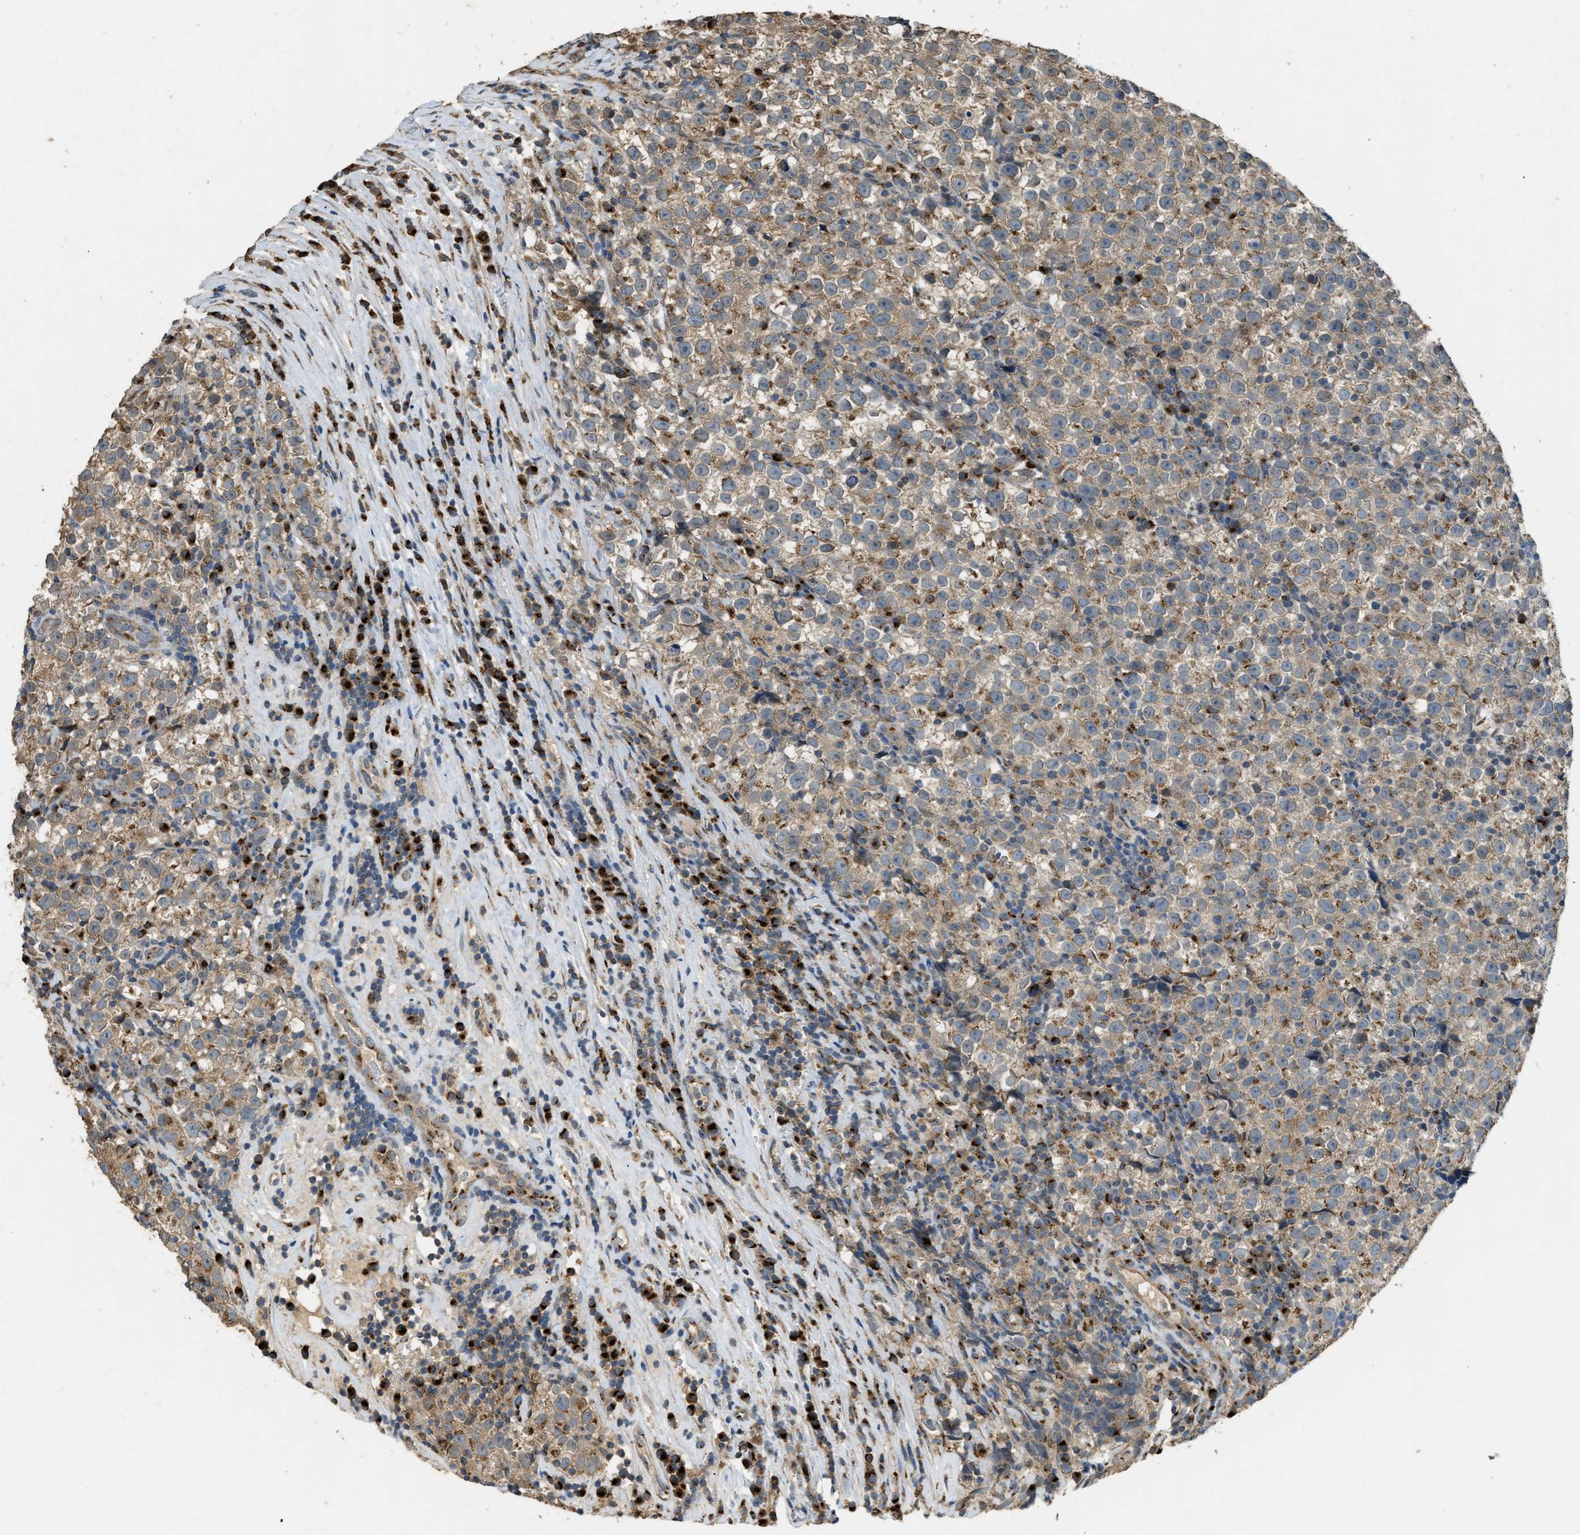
{"staining": {"intensity": "moderate", "quantity": ">75%", "location": "cytoplasmic/membranous"}, "tissue": "testis cancer", "cell_type": "Tumor cells", "image_type": "cancer", "snomed": [{"axis": "morphology", "description": "Normal tissue, NOS"}, {"axis": "morphology", "description": "Seminoma, NOS"}, {"axis": "topography", "description": "Testis"}], "caption": "Testis cancer stained with IHC shows moderate cytoplasmic/membranous staining in approximately >75% of tumor cells.", "gene": "IPO7", "patient": {"sex": "male", "age": 43}}